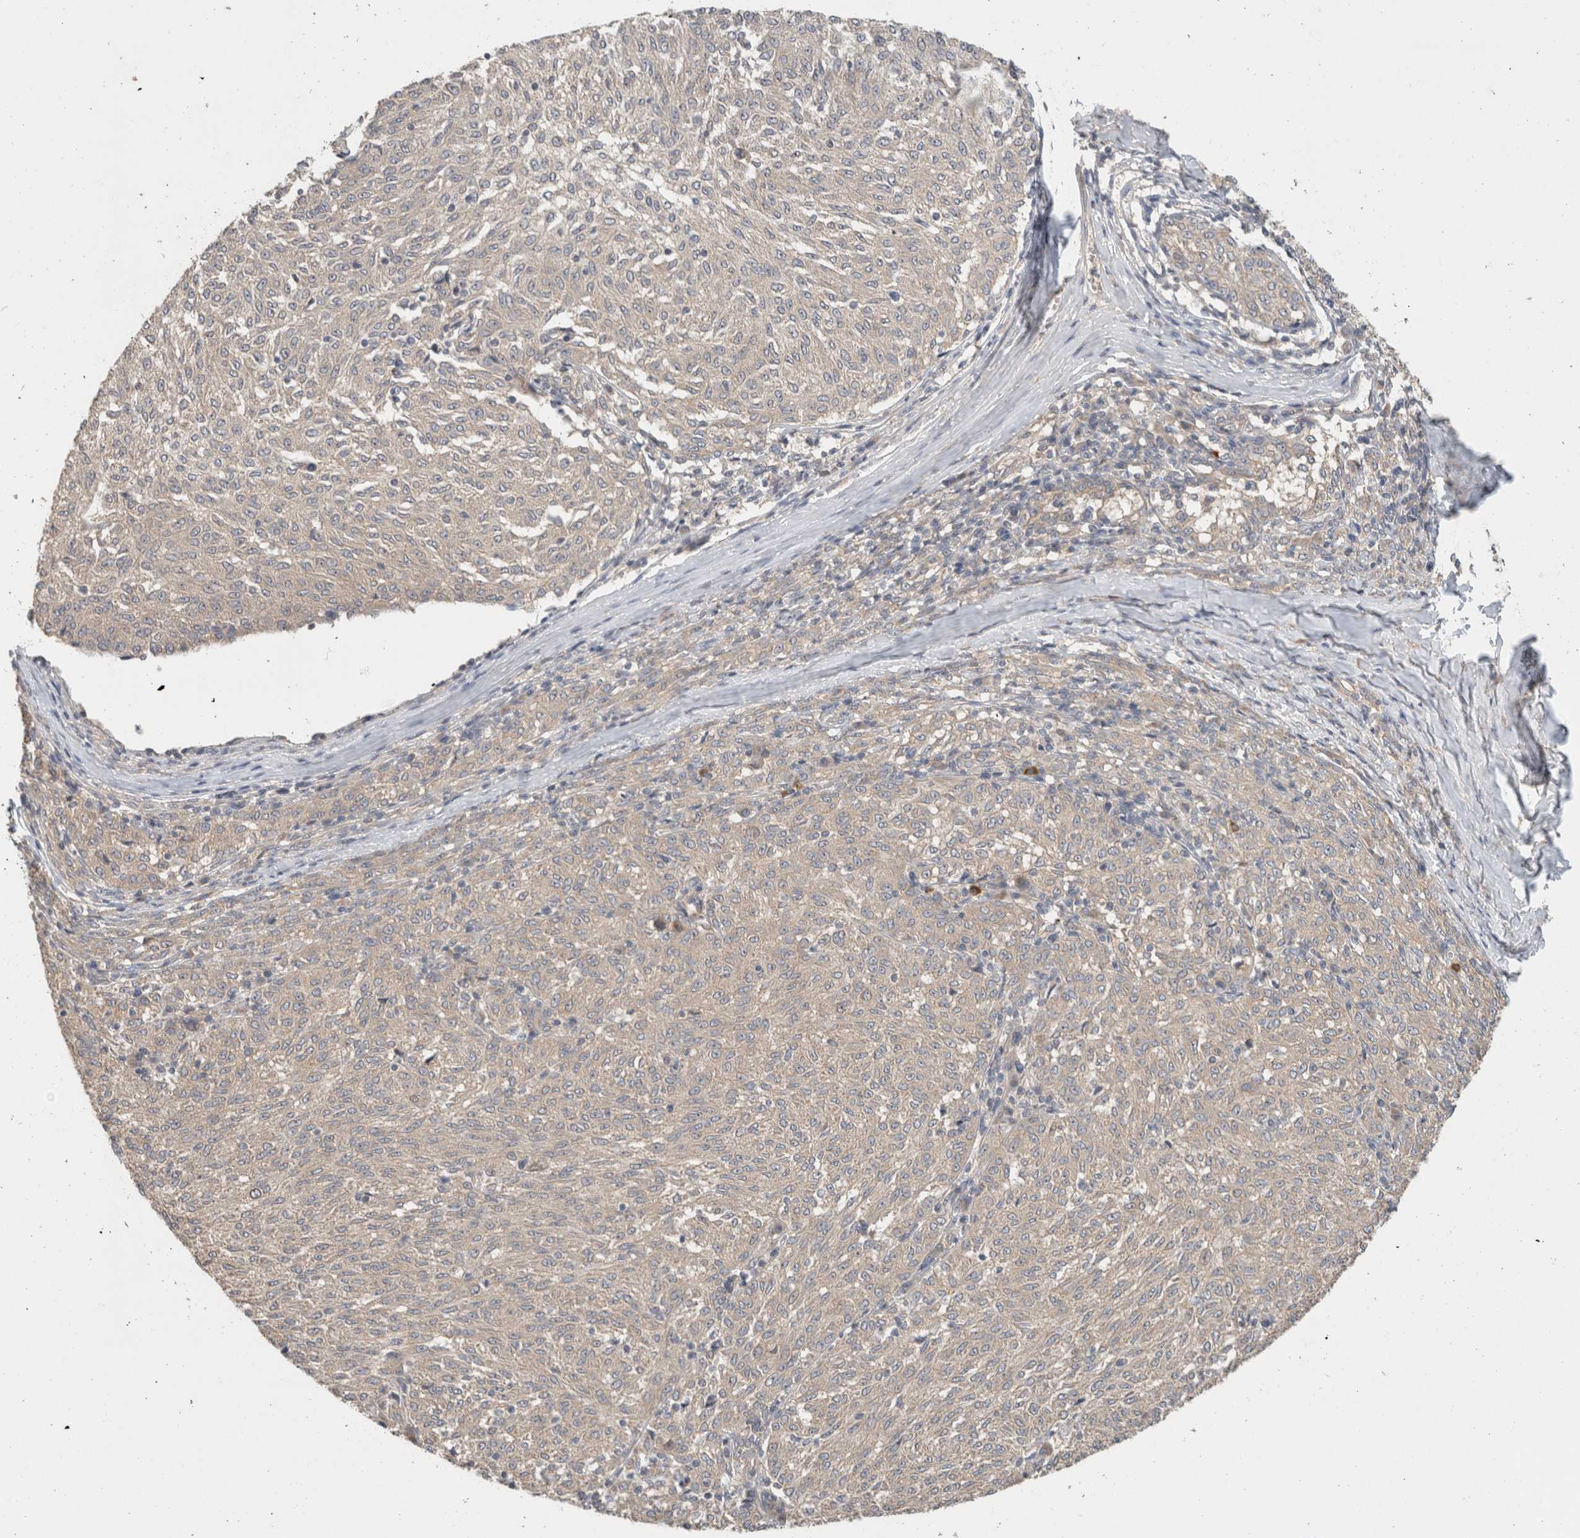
{"staining": {"intensity": "weak", "quantity": "<25%", "location": "cytoplasmic/membranous"}, "tissue": "melanoma", "cell_type": "Tumor cells", "image_type": "cancer", "snomed": [{"axis": "morphology", "description": "Malignant melanoma, NOS"}, {"axis": "topography", "description": "Skin"}], "caption": "Tumor cells are negative for brown protein staining in melanoma.", "gene": "PUM1", "patient": {"sex": "female", "age": 72}}